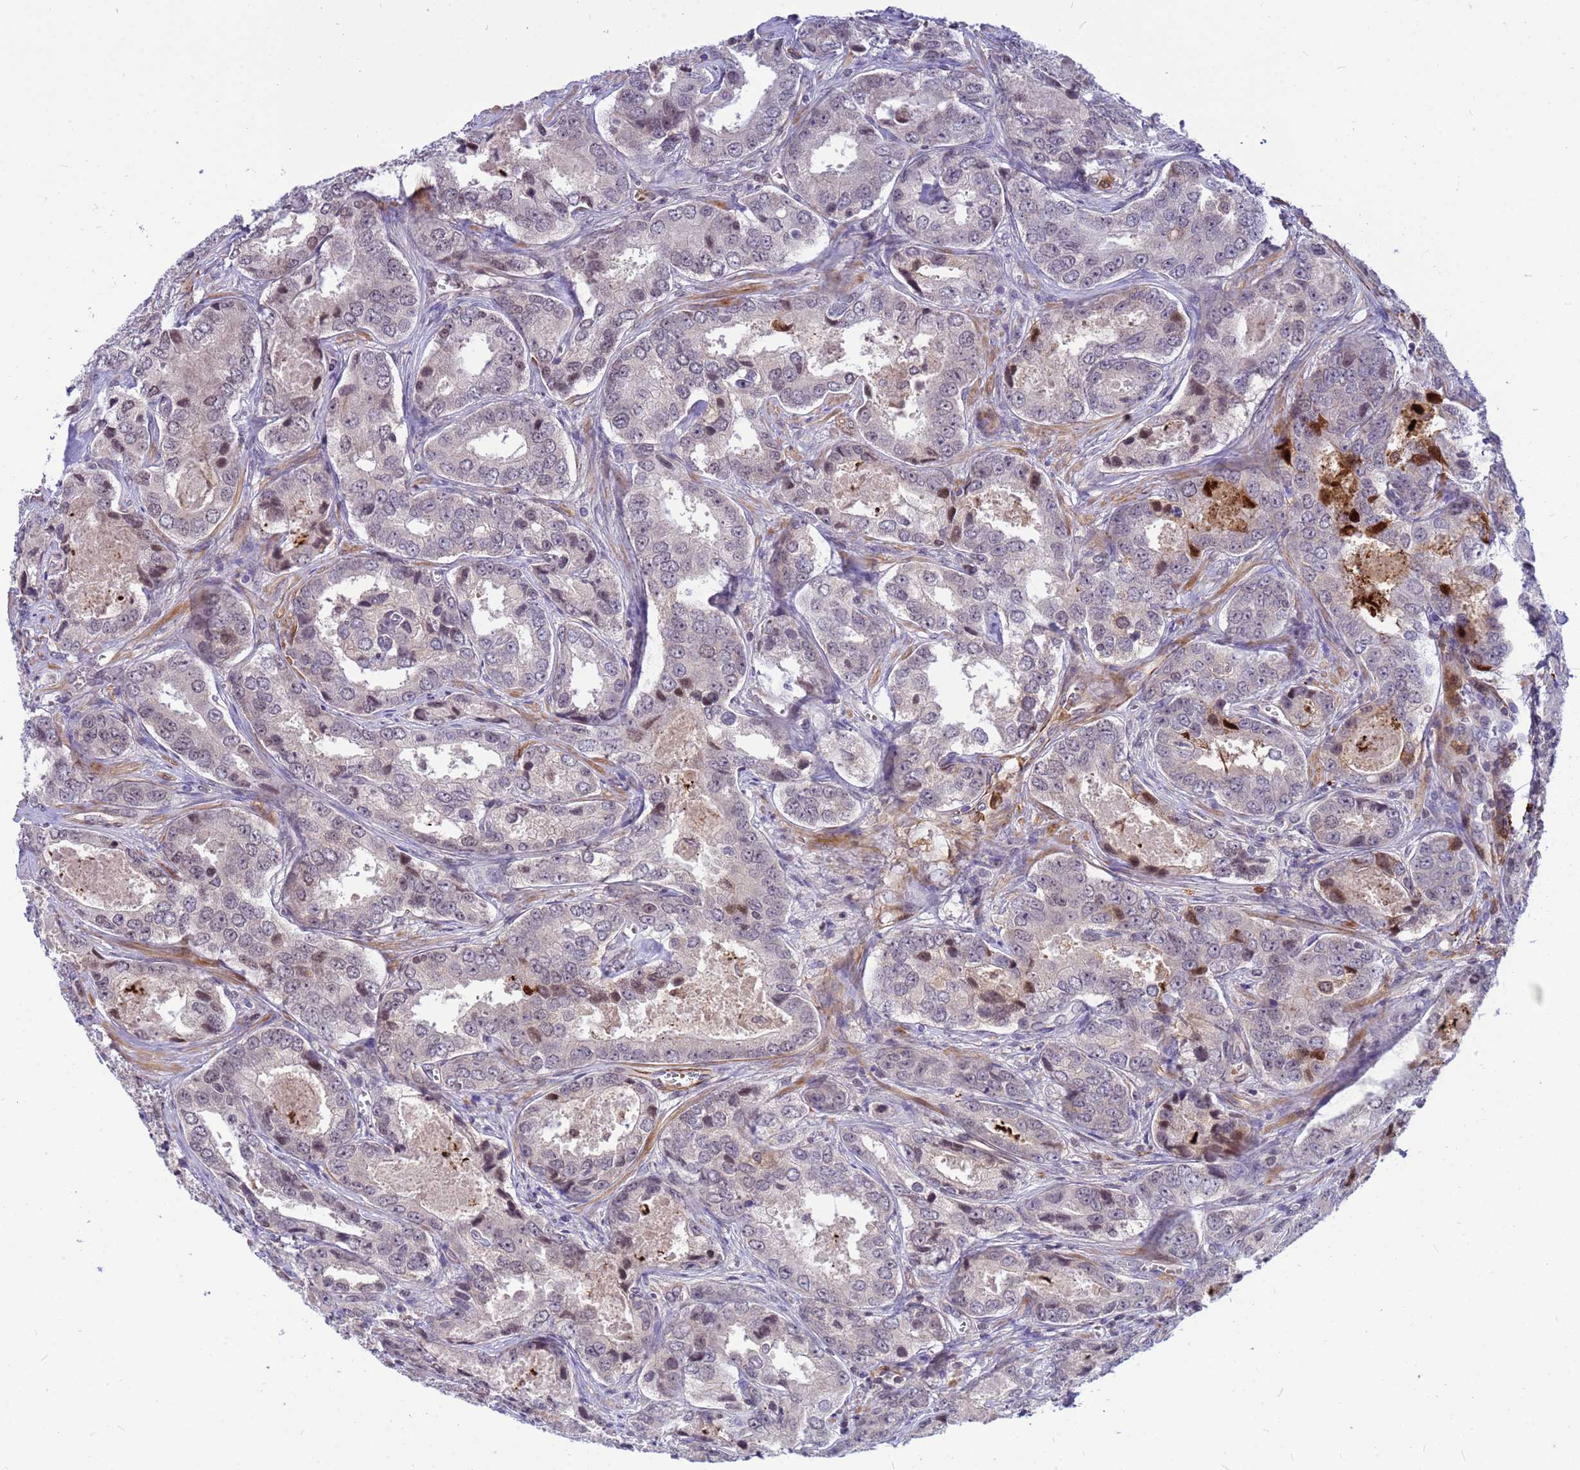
{"staining": {"intensity": "weak", "quantity": "<25%", "location": "nuclear"}, "tissue": "prostate cancer", "cell_type": "Tumor cells", "image_type": "cancer", "snomed": [{"axis": "morphology", "description": "Adenocarcinoma, Low grade"}, {"axis": "topography", "description": "Prostate"}], "caption": "Immunohistochemical staining of human prostate cancer (low-grade adenocarcinoma) reveals no significant positivity in tumor cells.", "gene": "ORM1", "patient": {"sex": "male", "age": 68}}